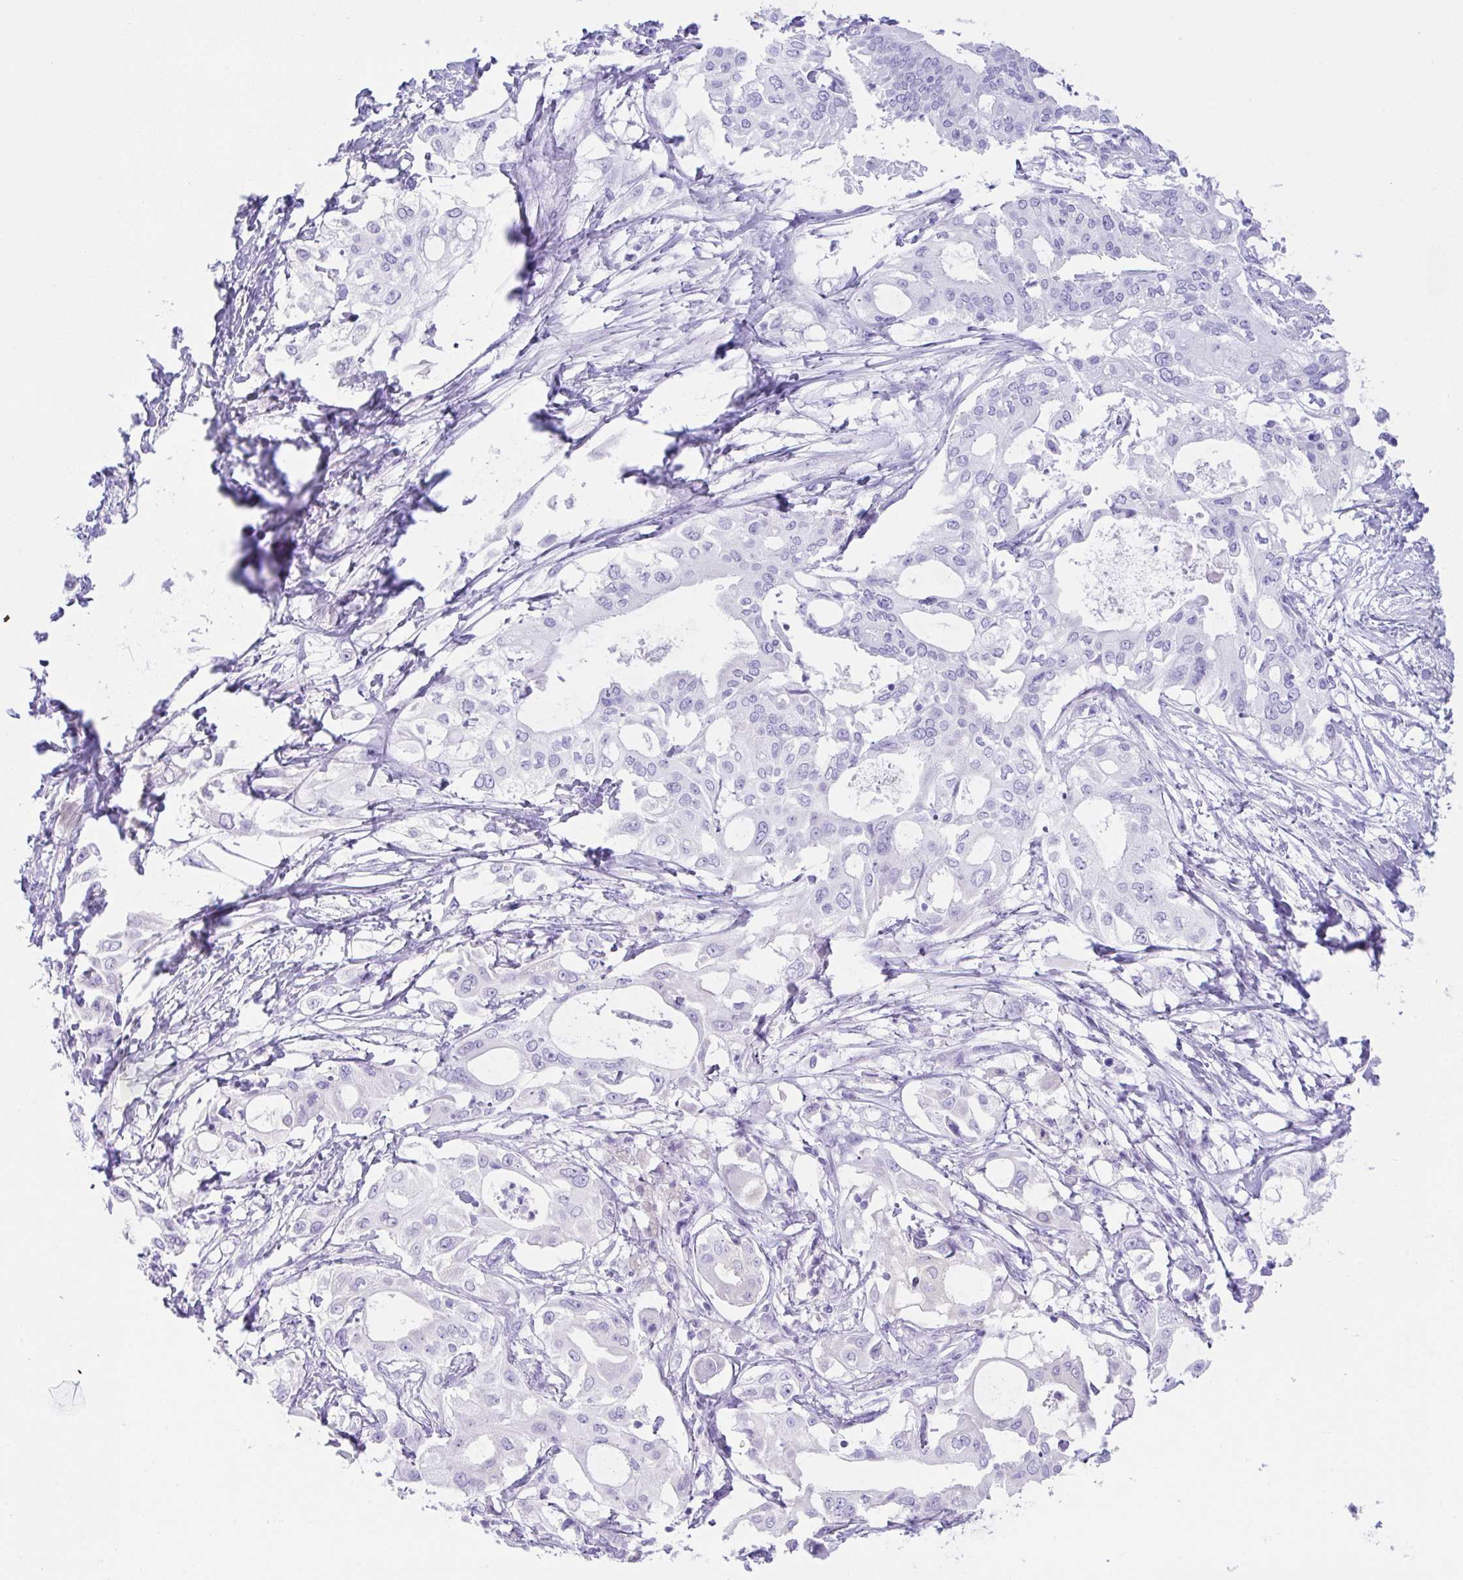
{"staining": {"intensity": "negative", "quantity": "none", "location": "none"}, "tissue": "pancreatic cancer", "cell_type": "Tumor cells", "image_type": "cancer", "snomed": [{"axis": "morphology", "description": "Adenocarcinoma, NOS"}, {"axis": "topography", "description": "Pancreas"}], "caption": "DAB immunohistochemical staining of human adenocarcinoma (pancreatic) exhibits no significant positivity in tumor cells.", "gene": "CPA1", "patient": {"sex": "female", "age": 68}}